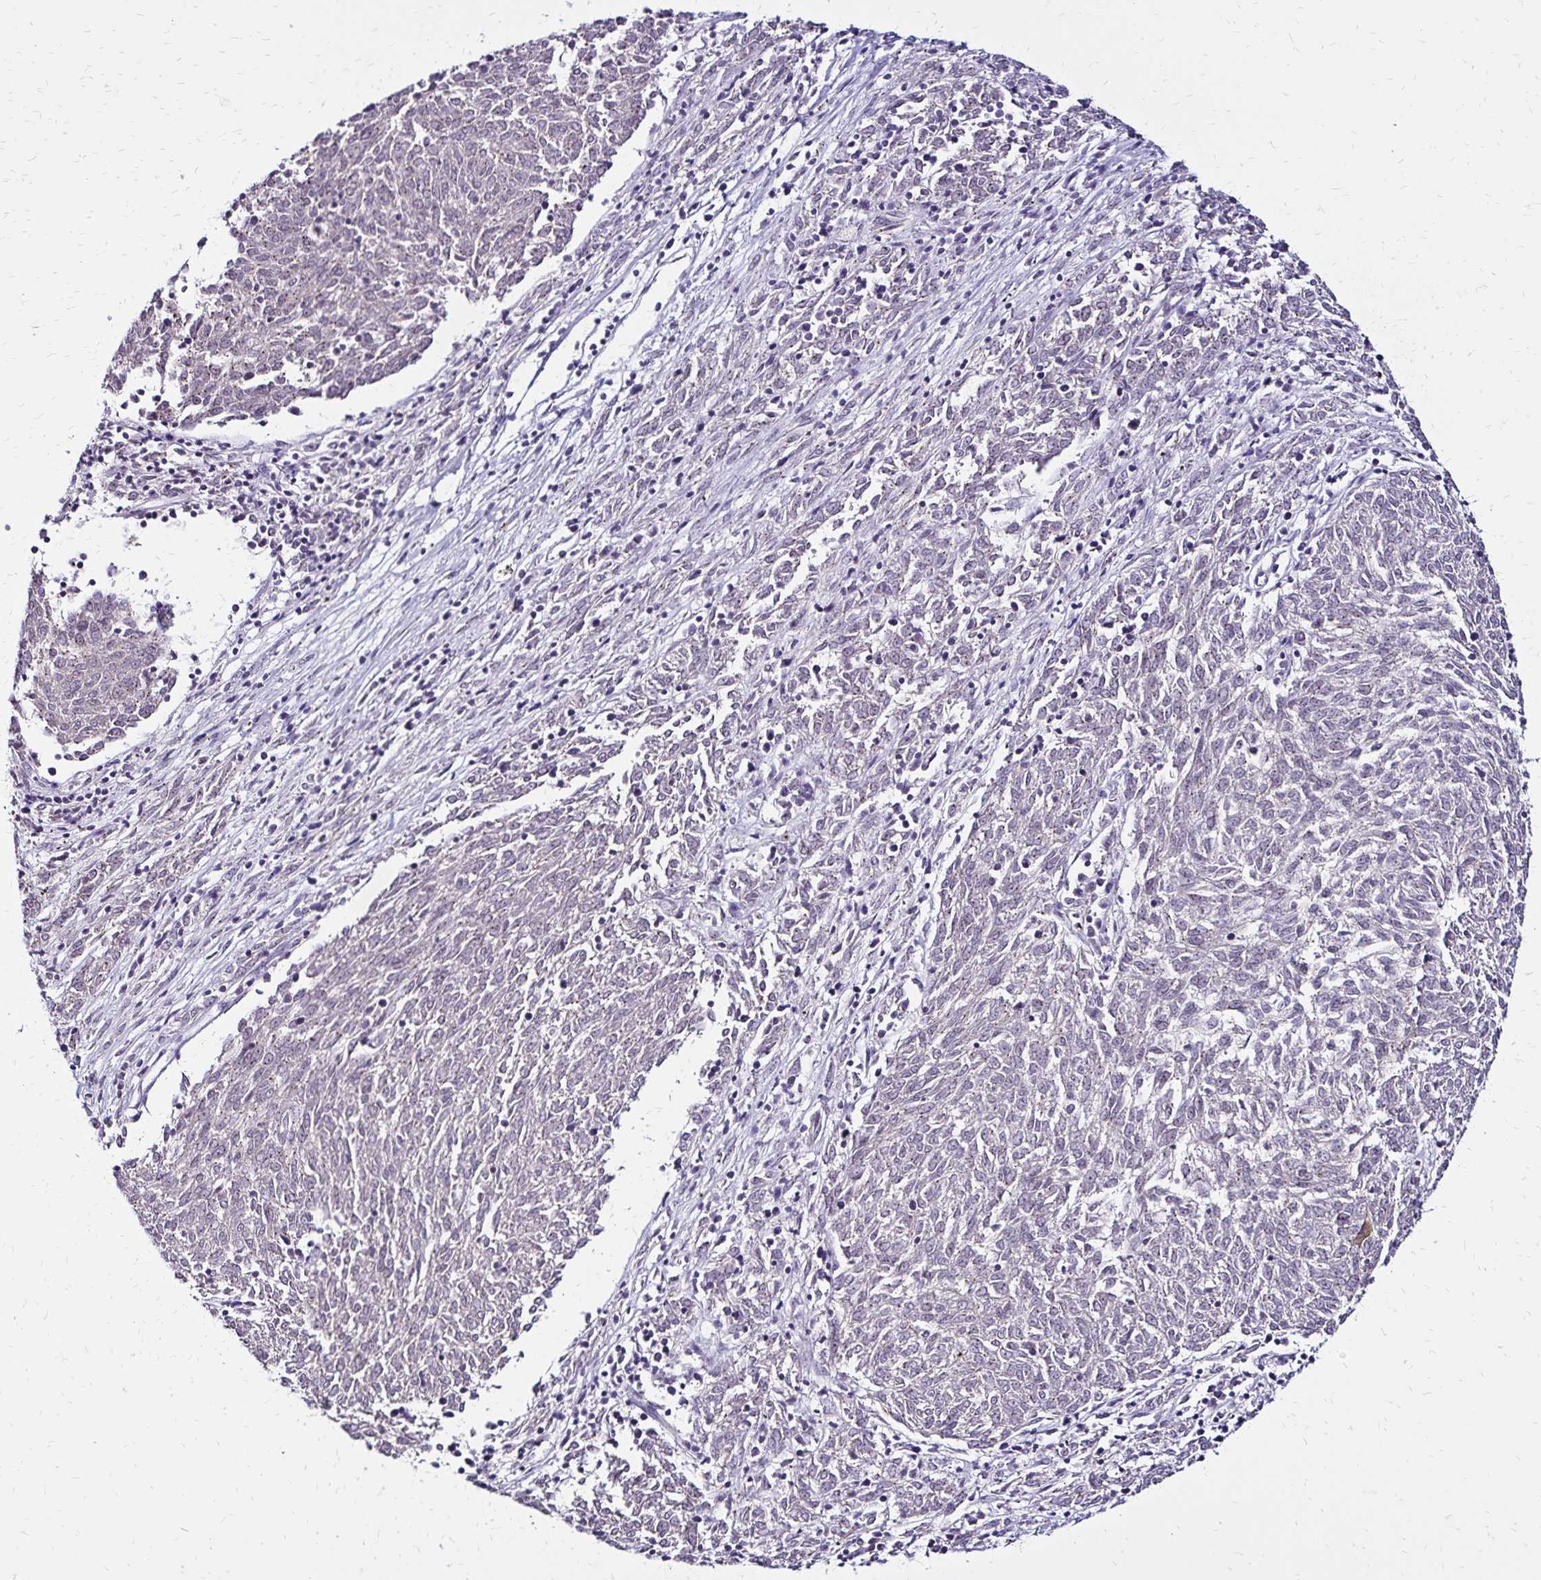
{"staining": {"intensity": "negative", "quantity": "none", "location": "none"}, "tissue": "melanoma", "cell_type": "Tumor cells", "image_type": "cancer", "snomed": [{"axis": "morphology", "description": "Malignant melanoma, NOS"}, {"axis": "topography", "description": "Skin"}], "caption": "Protein analysis of malignant melanoma displays no significant staining in tumor cells. Nuclei are stained in blue.", "gene": "TOB1", "patient": {"sex": "female", "age": 72}}